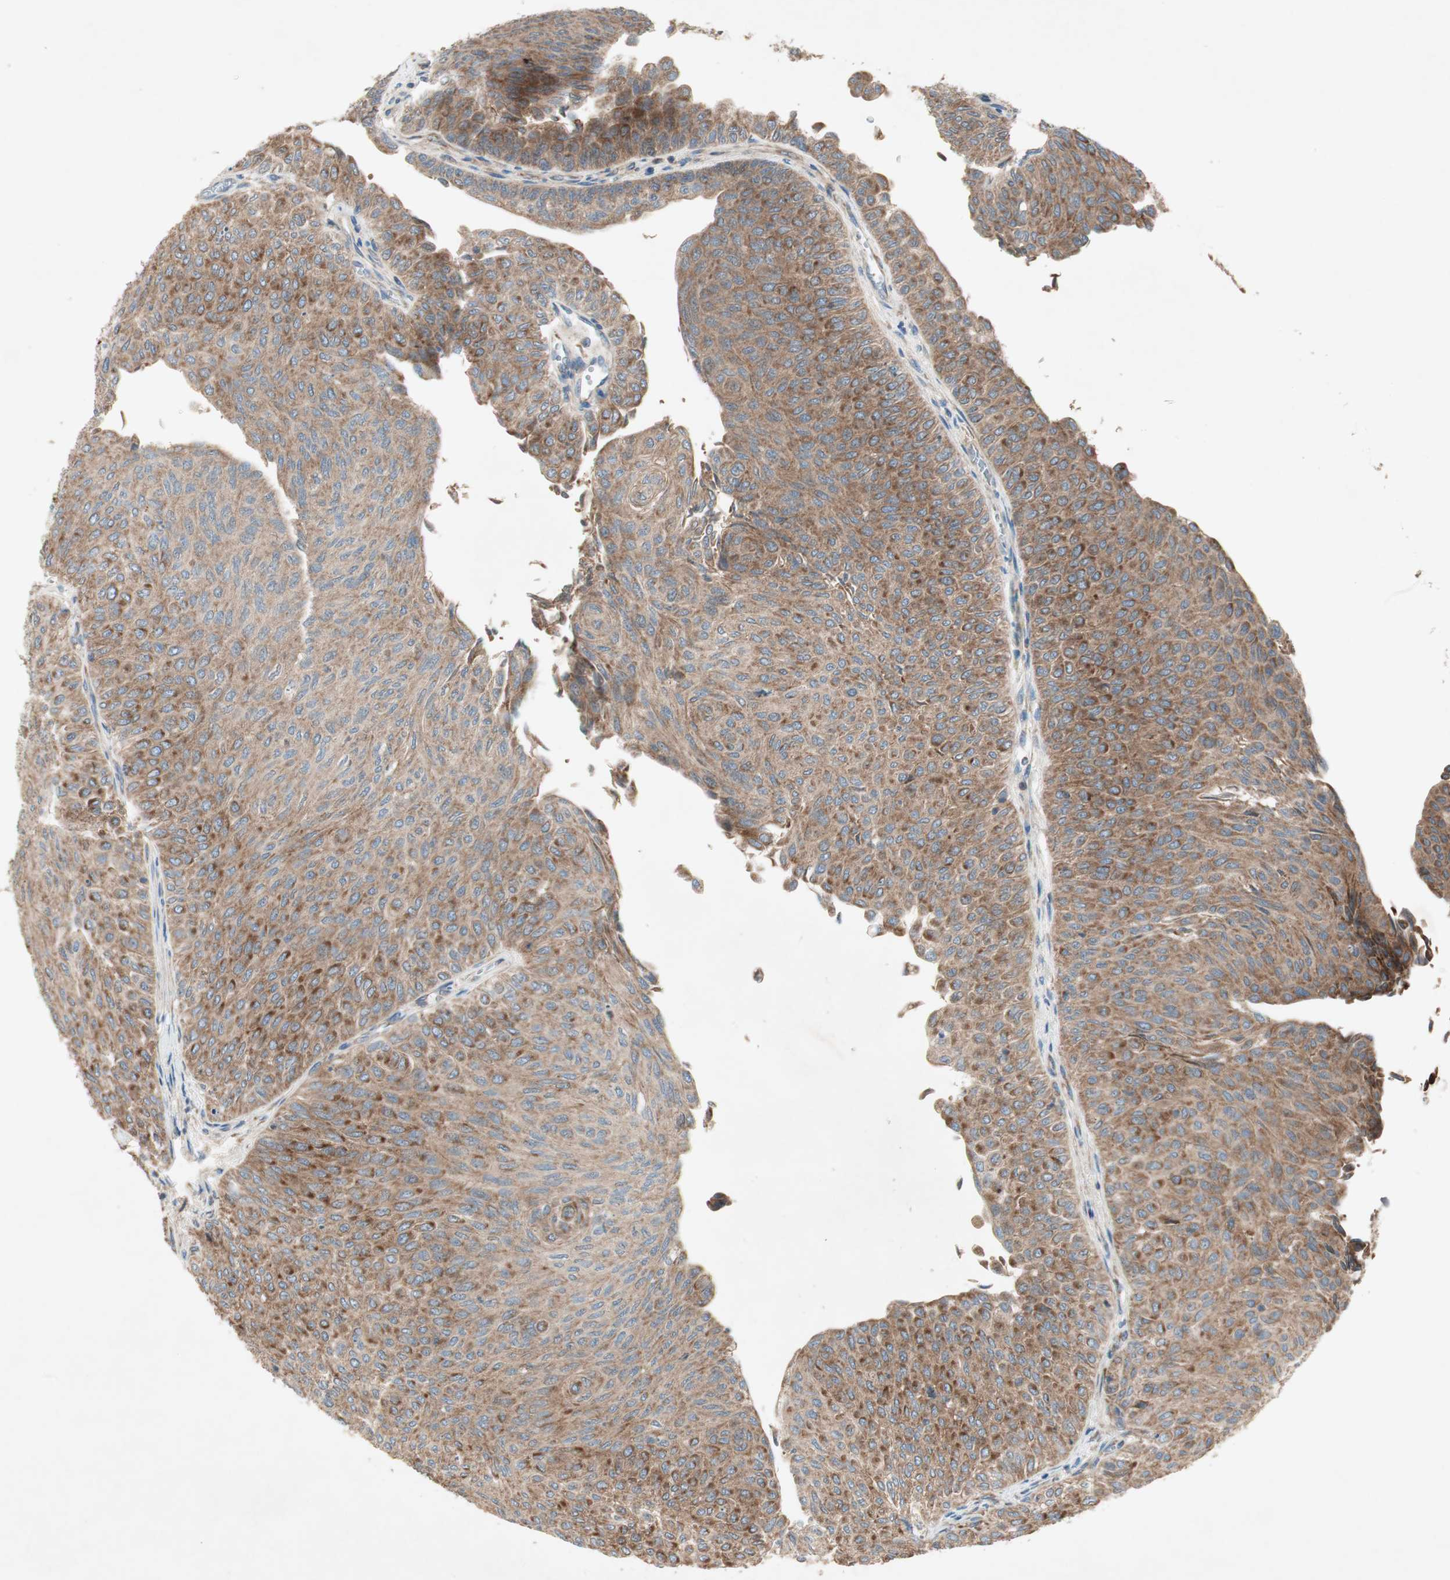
{"staining": {"intensity": "moderate", "quantity": ">75%", "location": "cytoplasmic/membranous"}, "tissue": "urothelial cancer", "cell_type": "Tumor cells", "image_type": "cancer", "snomed": [{"axis": "morphology", "description": "Urothelial carcinoma, Low grade"}, {"axis": "topography", "description": "Urinary bladder"}], "caption": "Protein analysis of low-grade urothelial carcinoma tissue displays moderate cytoplasmic/membranous expression in about >75% of tumor cells.", "gene": "RPL23", "patient": {"sex": "male", "age": 78}}